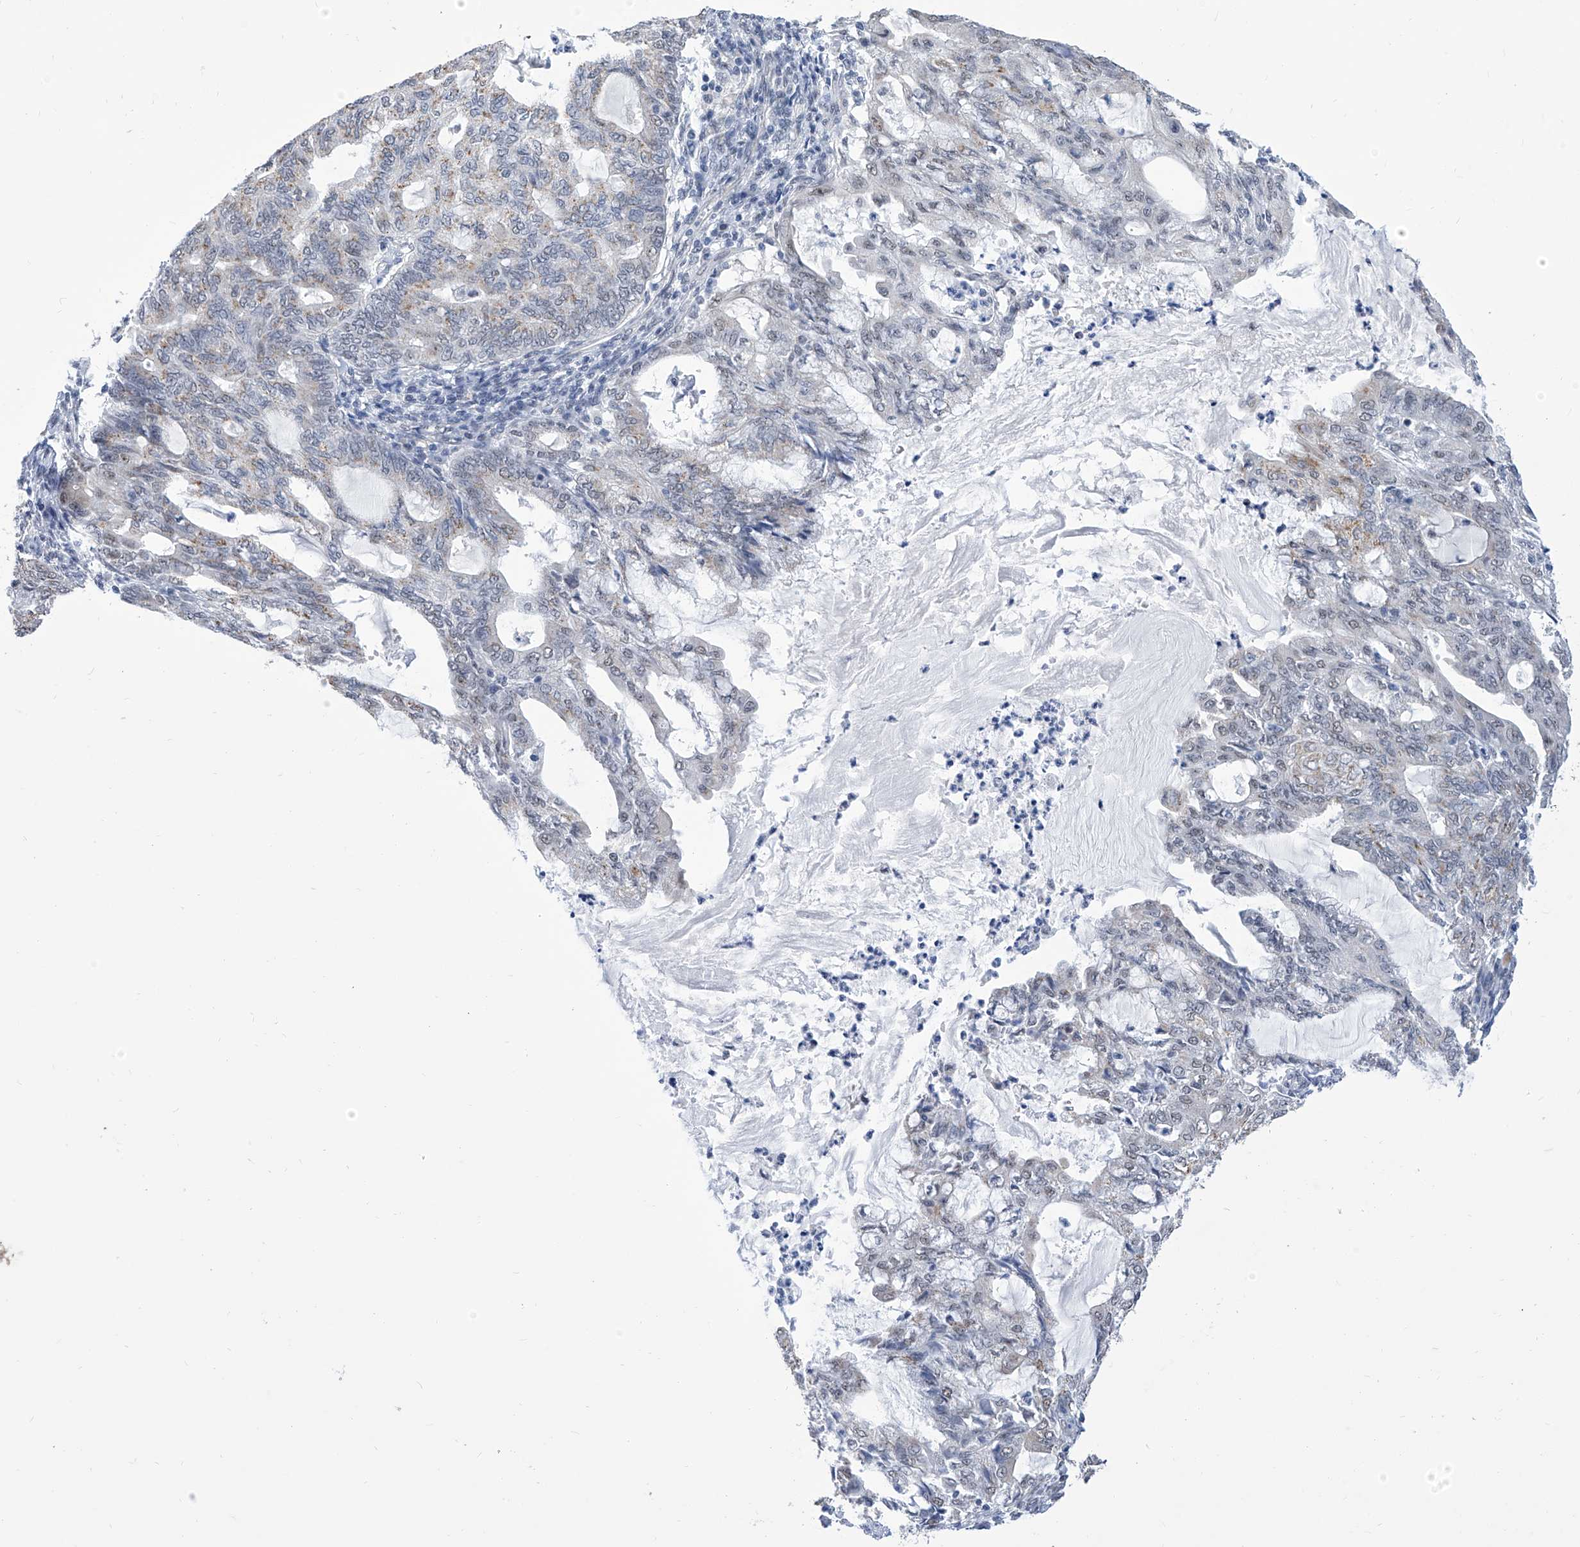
{"staining": {"intensity": "weak", "quantity": "<25%", "location": "cytoplasmic/membranous"}, "tissue": "endometrial cancer", "cell_type": "Tumor cells", "image_type": "cancer", "snomed": [{"axis": "morphology", "description": "Adenocarcinoma, NOS"}, {"axis": "topography", "description": "Endometrium"}], "caption": "Adenocarcinoma (endometrial) was stained to show a protein in brown. There is no significant staining in tumor cells.", "gene": "SART1", "patient": {"sex": "female", "age": 86}}